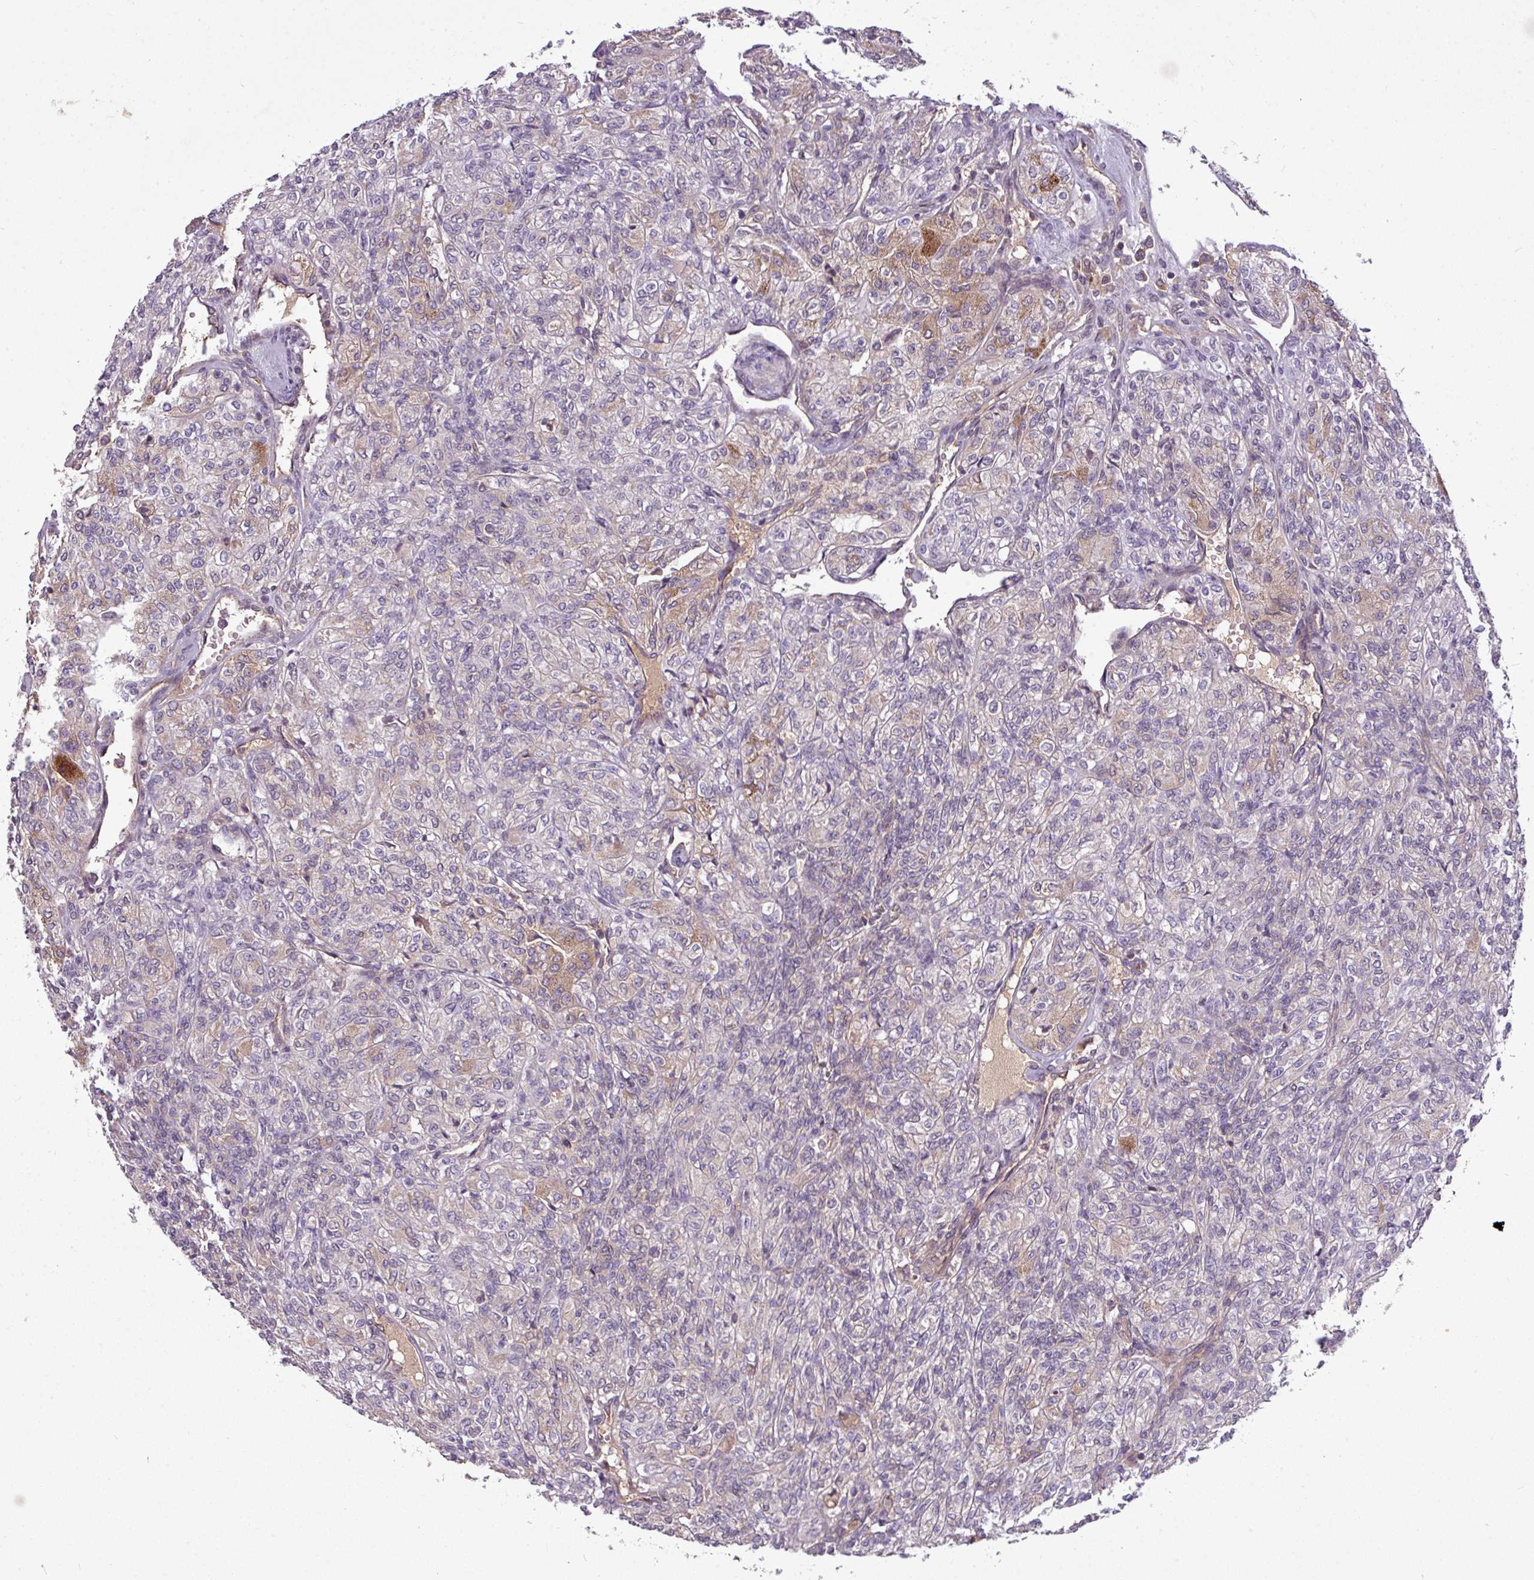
{"staining": {"intensity": "weak", "quantity": "<25%", "location": "cytoplasmic/membranous"}, "tissue": "renal cancer", "cell_type": "Tumor cells", "image_type": "cancer", "snomed": [{"axis": "morphology", "description": "Adenocarcinoma, NOS"}, {"axis": "topography", "description": "Kidney"}], "caption": "The immunohistochemistry (IHC) image has no significant staining in tumor cells of renal adenocarcinoma tissue. (Brightfield microscopy of DAB IHC at high magnification).", "gene": "PAPLN", "patient": {"sex": "male", "age": 77}}